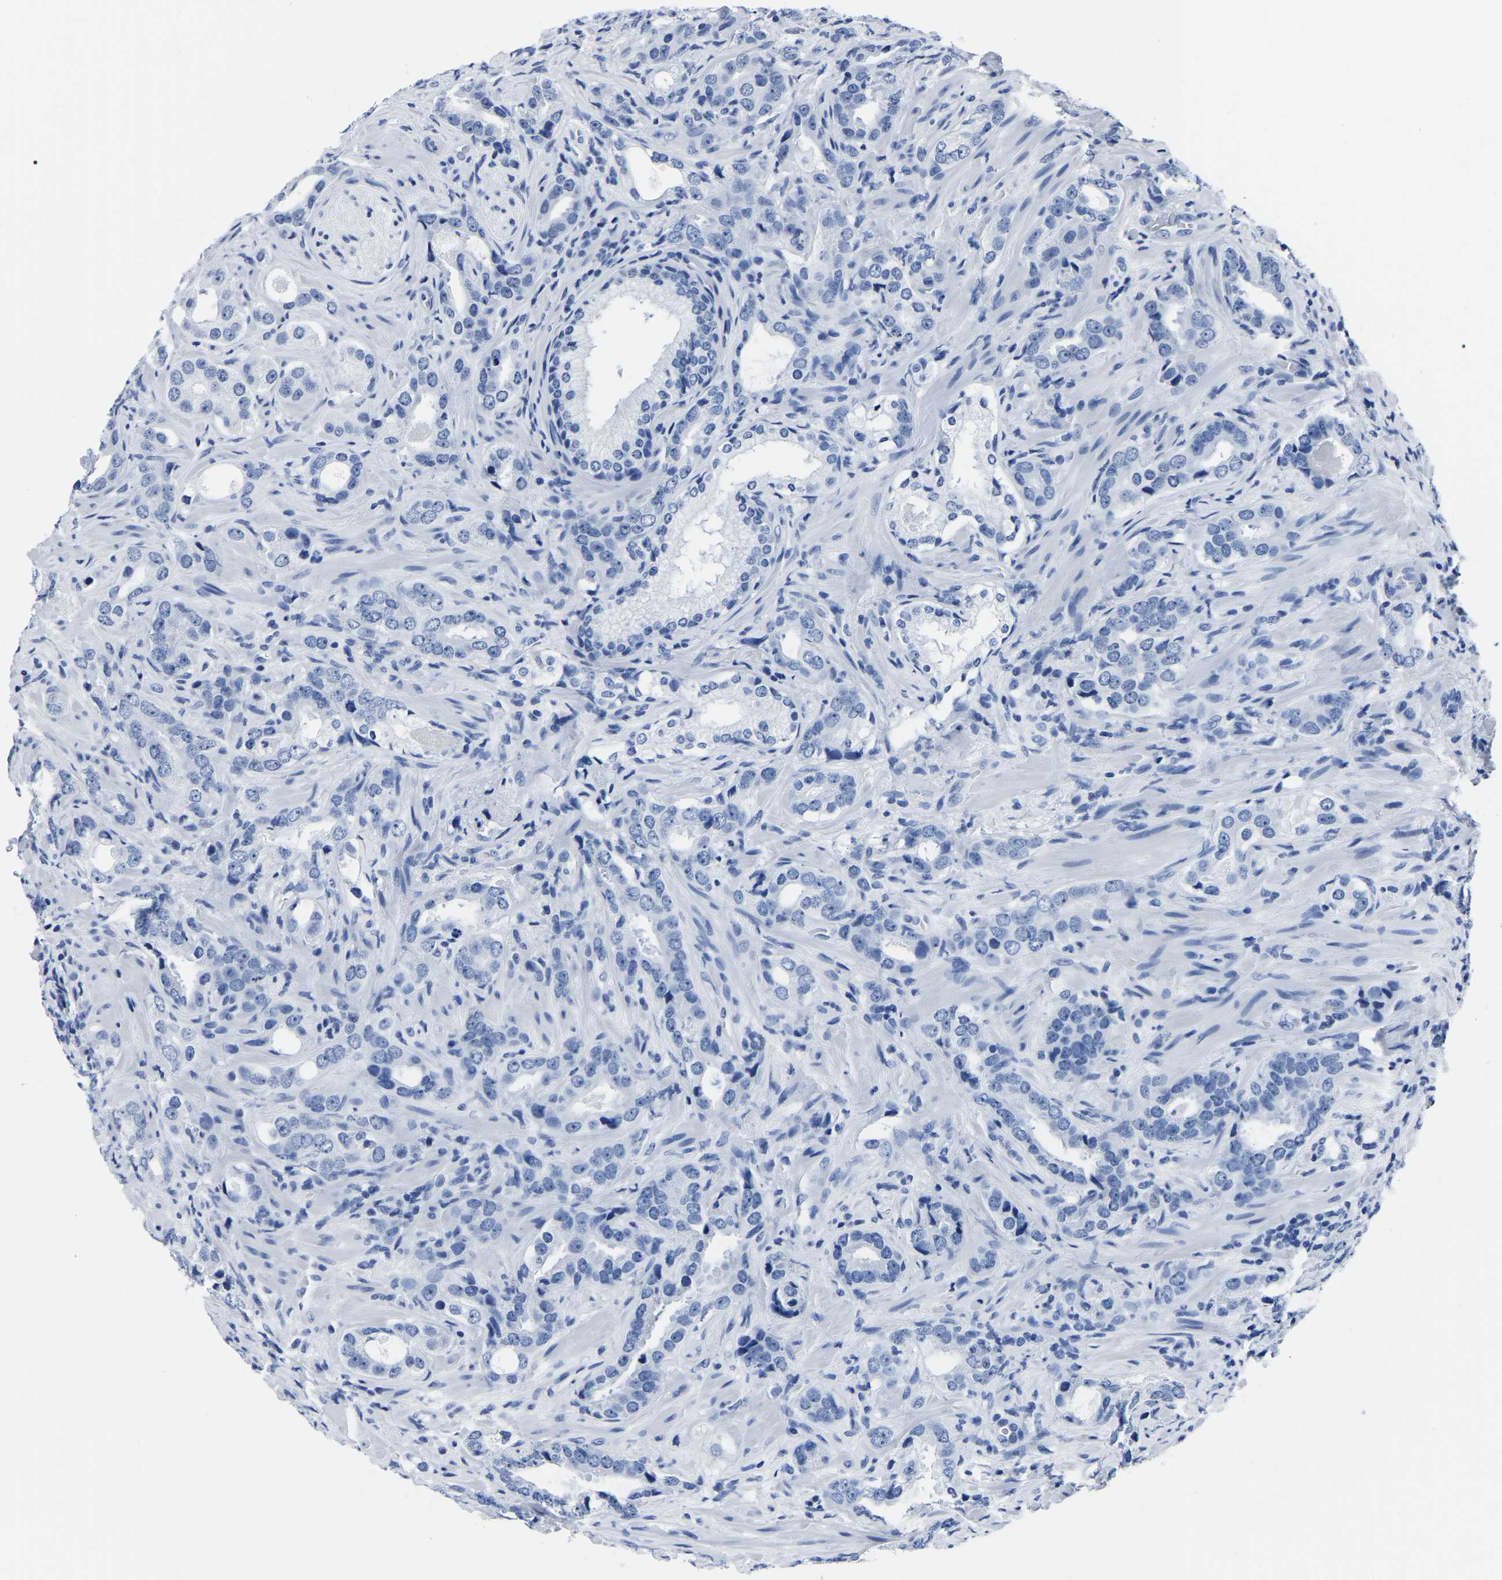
{"staining": {"intensity": "negative", "quantity": "none", "location": "none"}, "tissue": "prostate cancer", "cell_type": "Tumor cells", "image_type": "cancer", "snomed": [{"axis": "morphology", "description": "Adenocarcinoma, High grade"}, {"axis": "topography", "description": "Prostate"}], "caption": "The immunohistochemistry (IHC) histopathology image has no significant positivity in tumor cells of adenocarcinoma (high-grade) (prostate) tissue.", "gene": "IMPG2", "patient": {"sex": "male", "age": 63}}